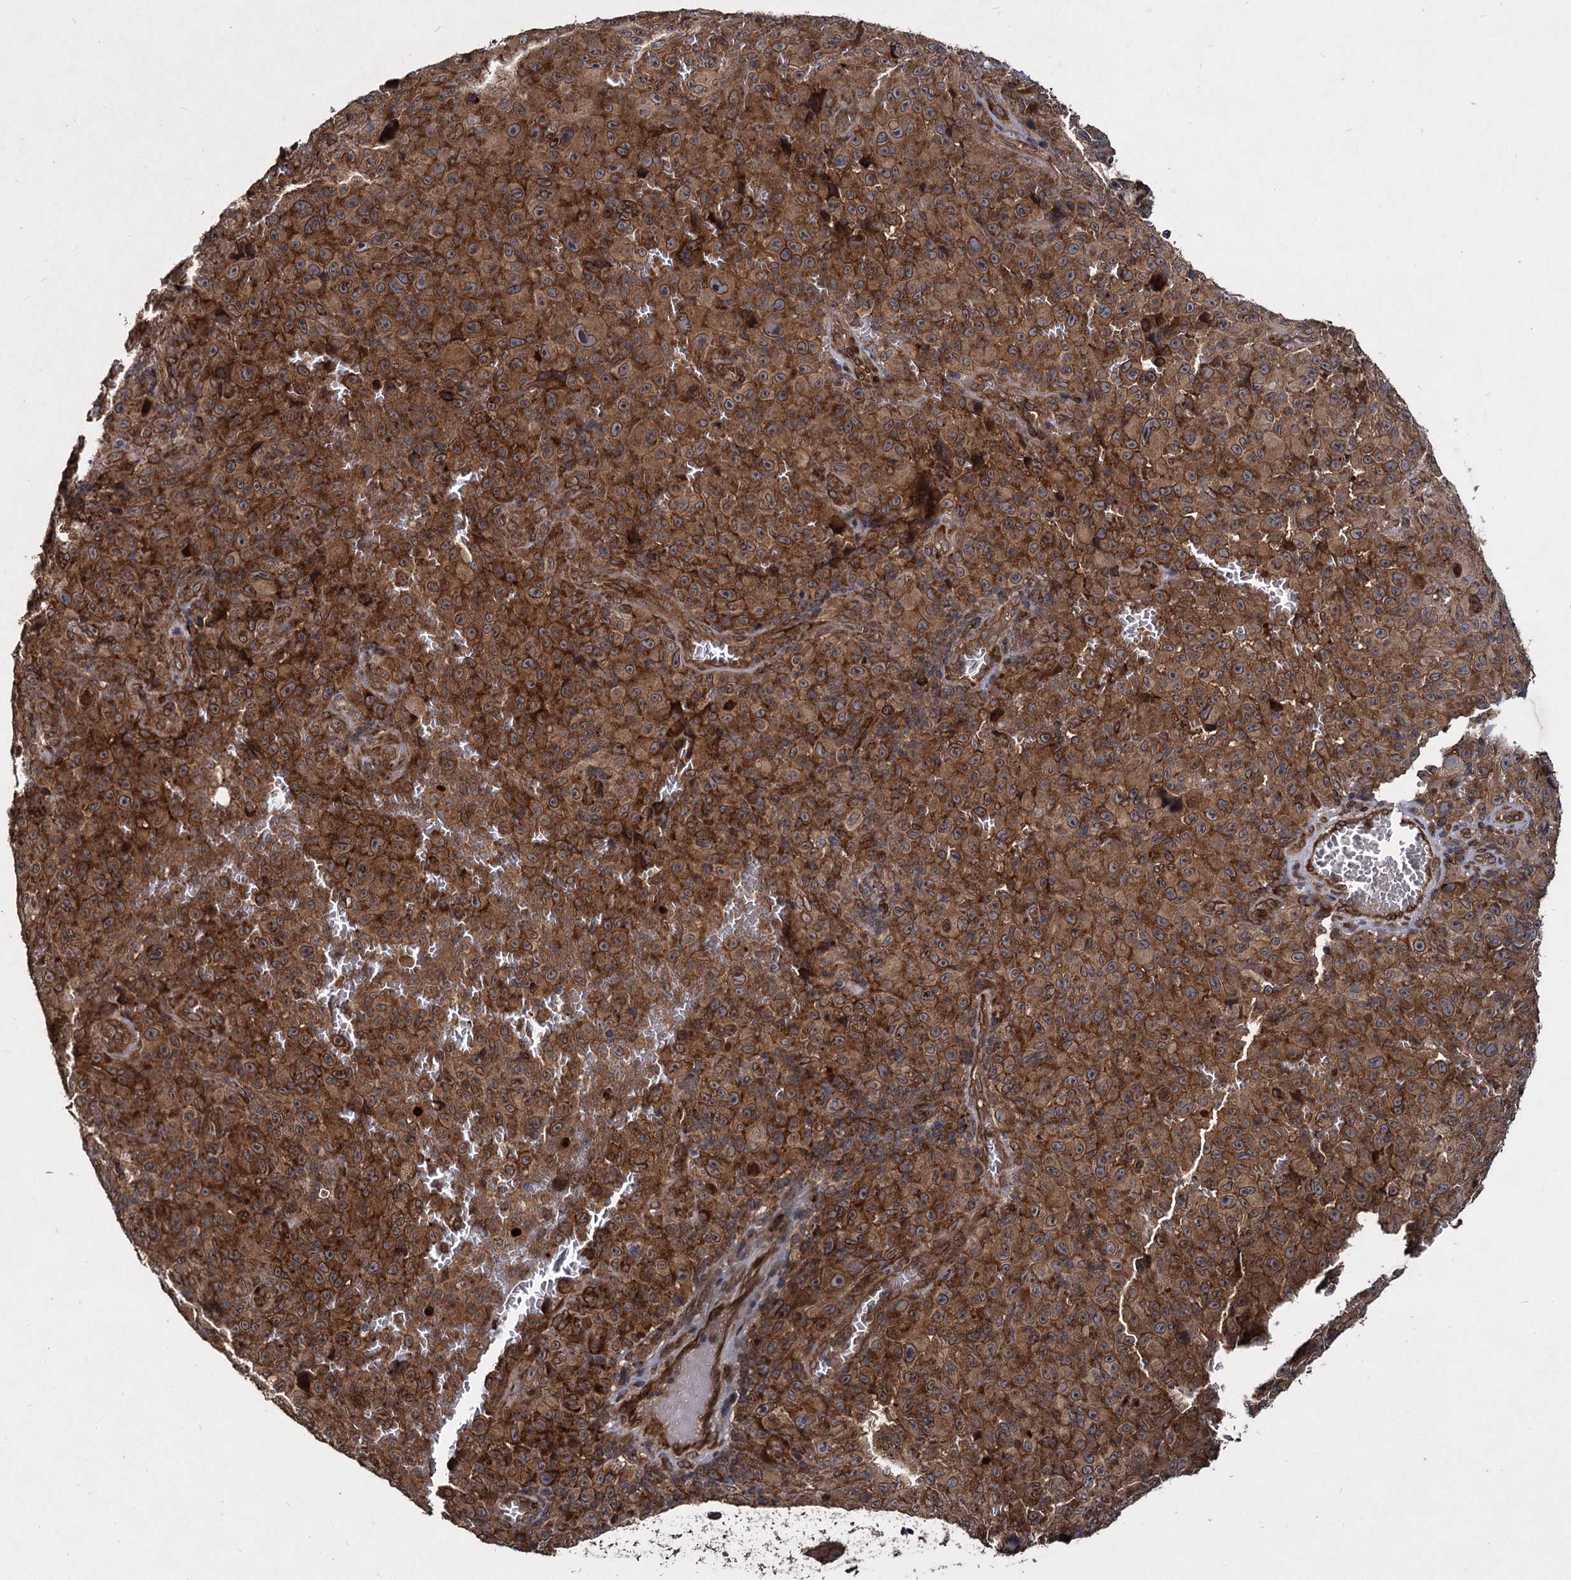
{"staining": {"intensity": "strong", "quantity": ">75%", "location": "cytoplasmic/membranous"}, "tissue": "melanoma", "cell_type": "Tumor cells", "image_type": "cancer", "snomed": [{"axis": "morphology", "description": "Malignant melanoma, NOS"}, {"axis": "topography", "description": "Skin"}], "caption": "A high amount of strong cytoplasmic/membranous positivity is appreciated in about >75% of tumor cells in malignant melanoma tissue.", "gene": "DCP1B", "patient": {"sex": "female", "age": 82}}